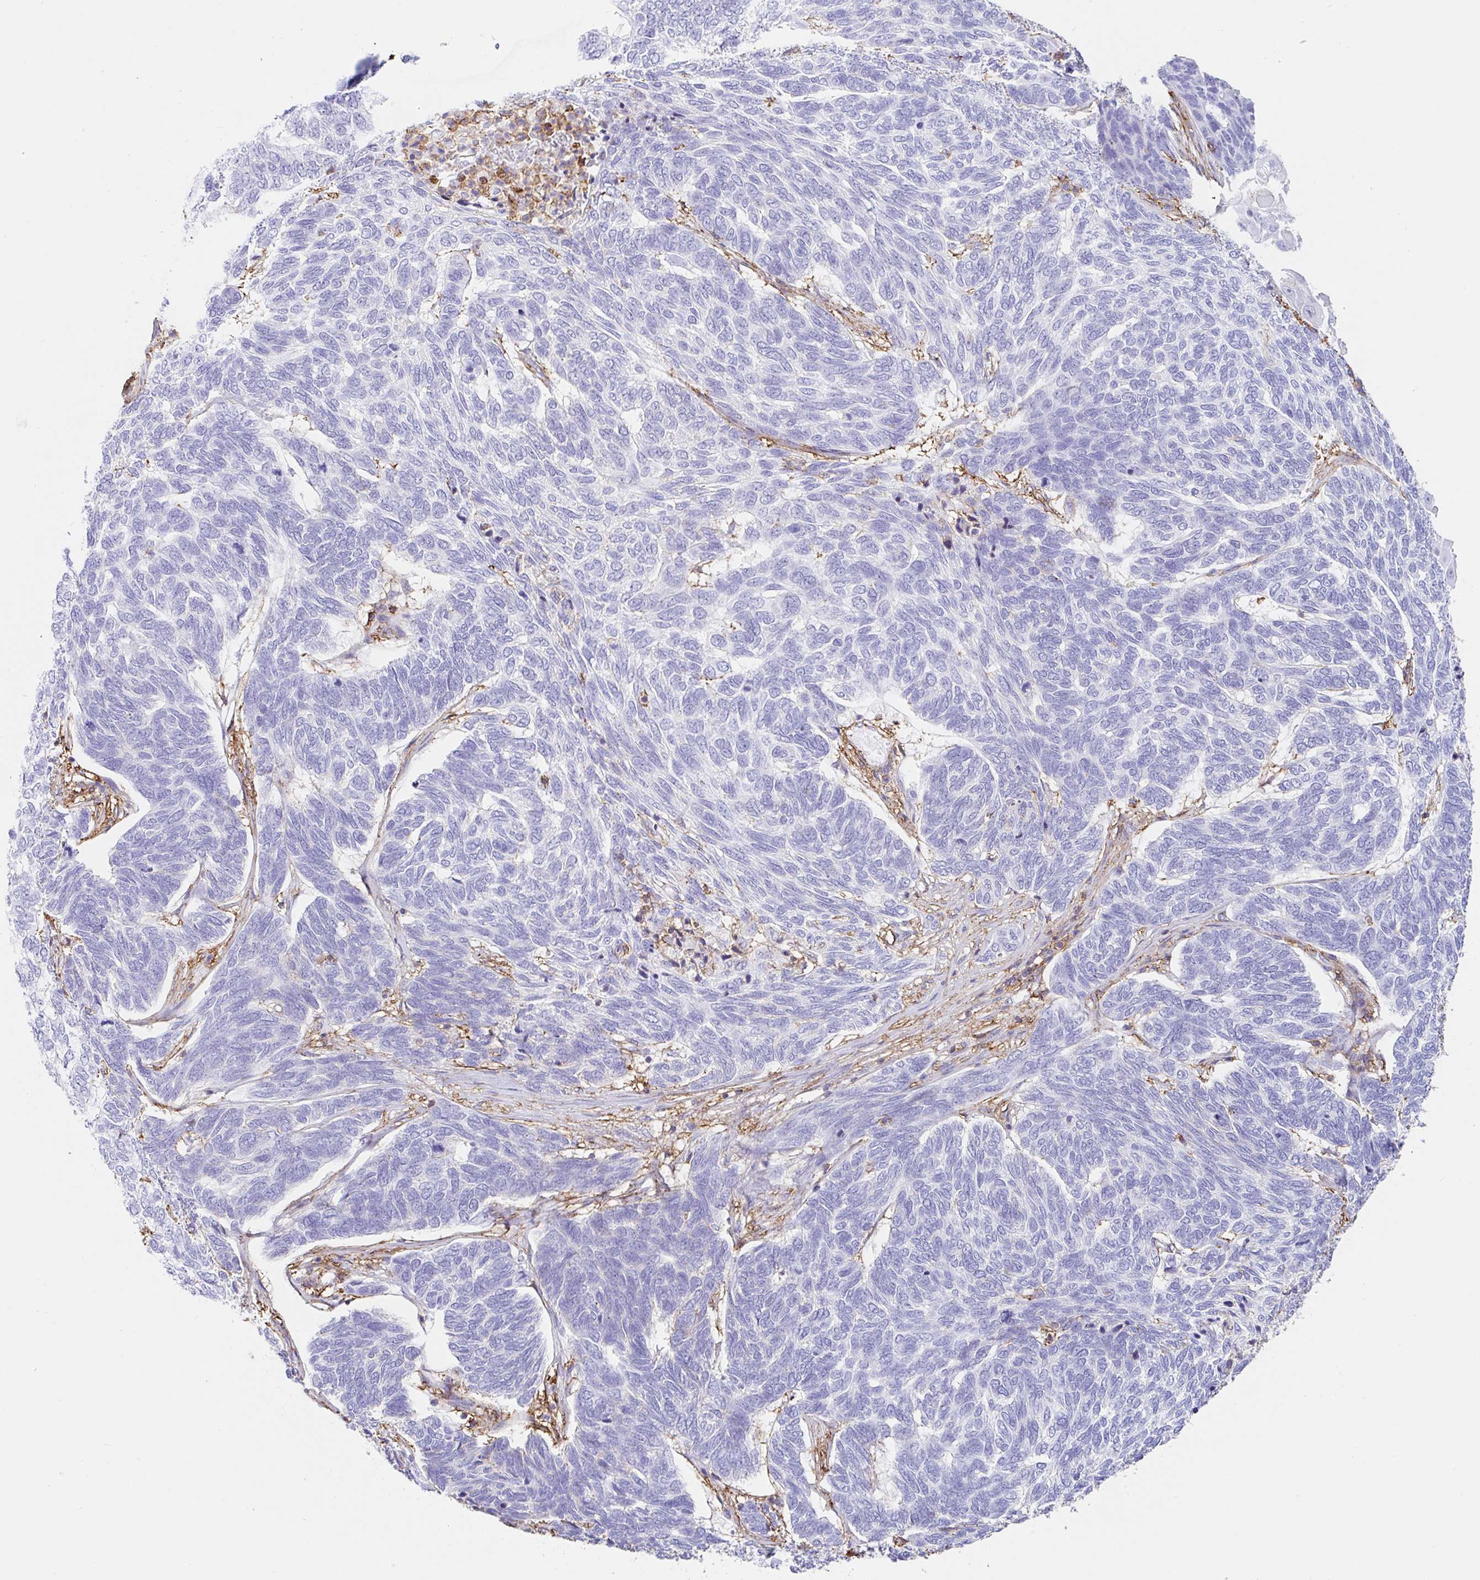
{"staining": {"intensity": "negative", "quantity": "none", "location": "none"}, "tissue": "skin cancer", "cell_type": "Tumor cells", "image_type": "cancer", "snomed": [{"axis": "morphology", "description": "Basal cell carcinoma"}, {"axis": "topography", "description": "Skin"}], "caption": "There is no significant positivity in tumor cells of skin cancer (basal cell carcinoma). (Stains: DAB immunohistochemistry (IHC) with hematoxylin counter stain, Microscopy: brightfield microscopy at high magnification).", "gene": "MTTP", "patient": {"sex": "female", "age": 65}}